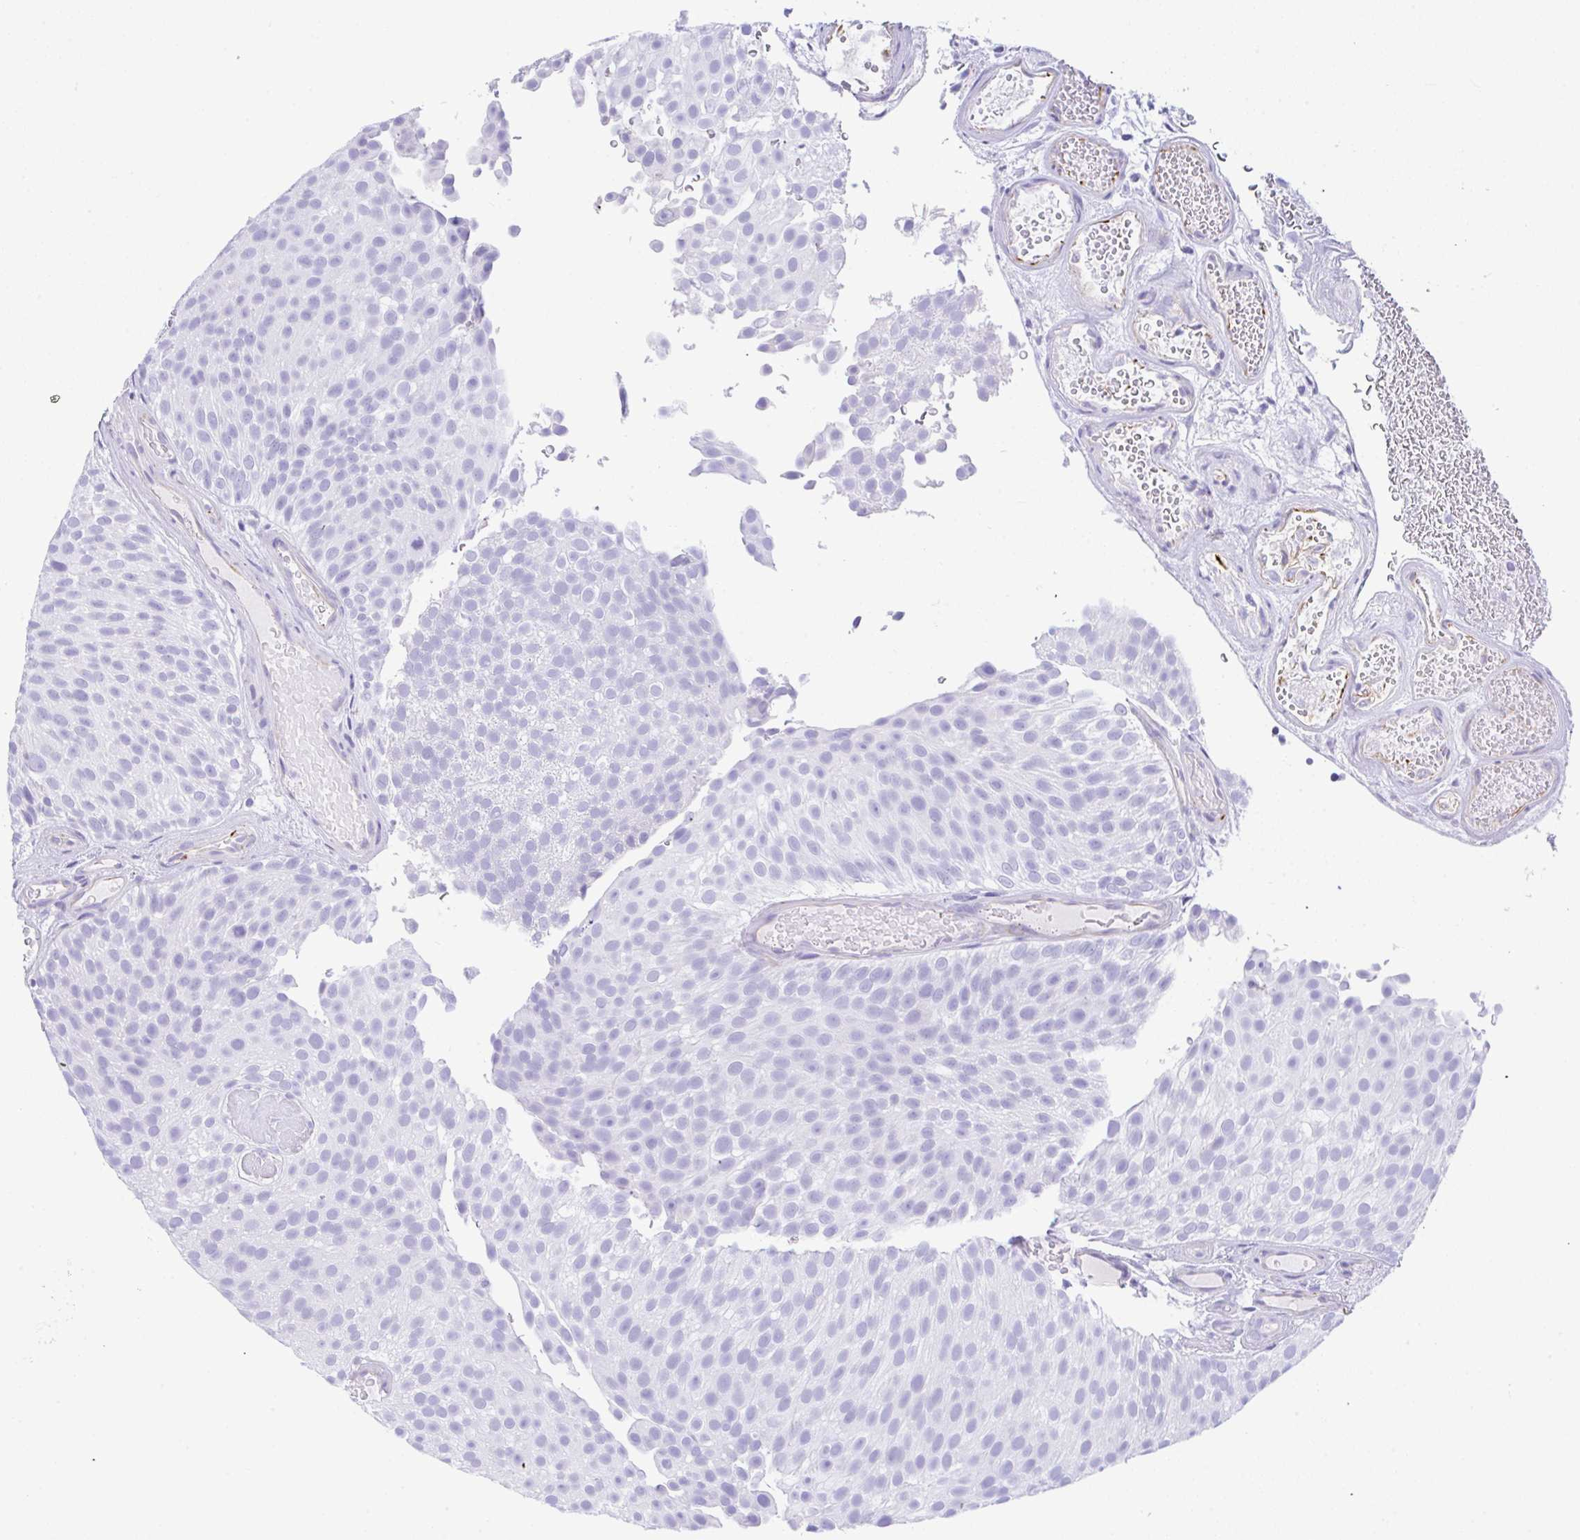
{"staining": {"intensity": "negative", "quantity": "none", "location": "none"}, "tissue": "urothelial cancer", "cell_type": "Tumor cells", "image_type": "cancer", "snomed": [{"axis": "morphology", "description": "Urothelial carcinoma, Low grade"}, {"axis": "topography", "description": "Urinary bladder"}], "caption": "Image shows no protein expression in tumor cells of low-grade urothelial carcinoma tissue.", "gene": "NDUFAF8", "patient": {"sex": "male", "age": 78}}